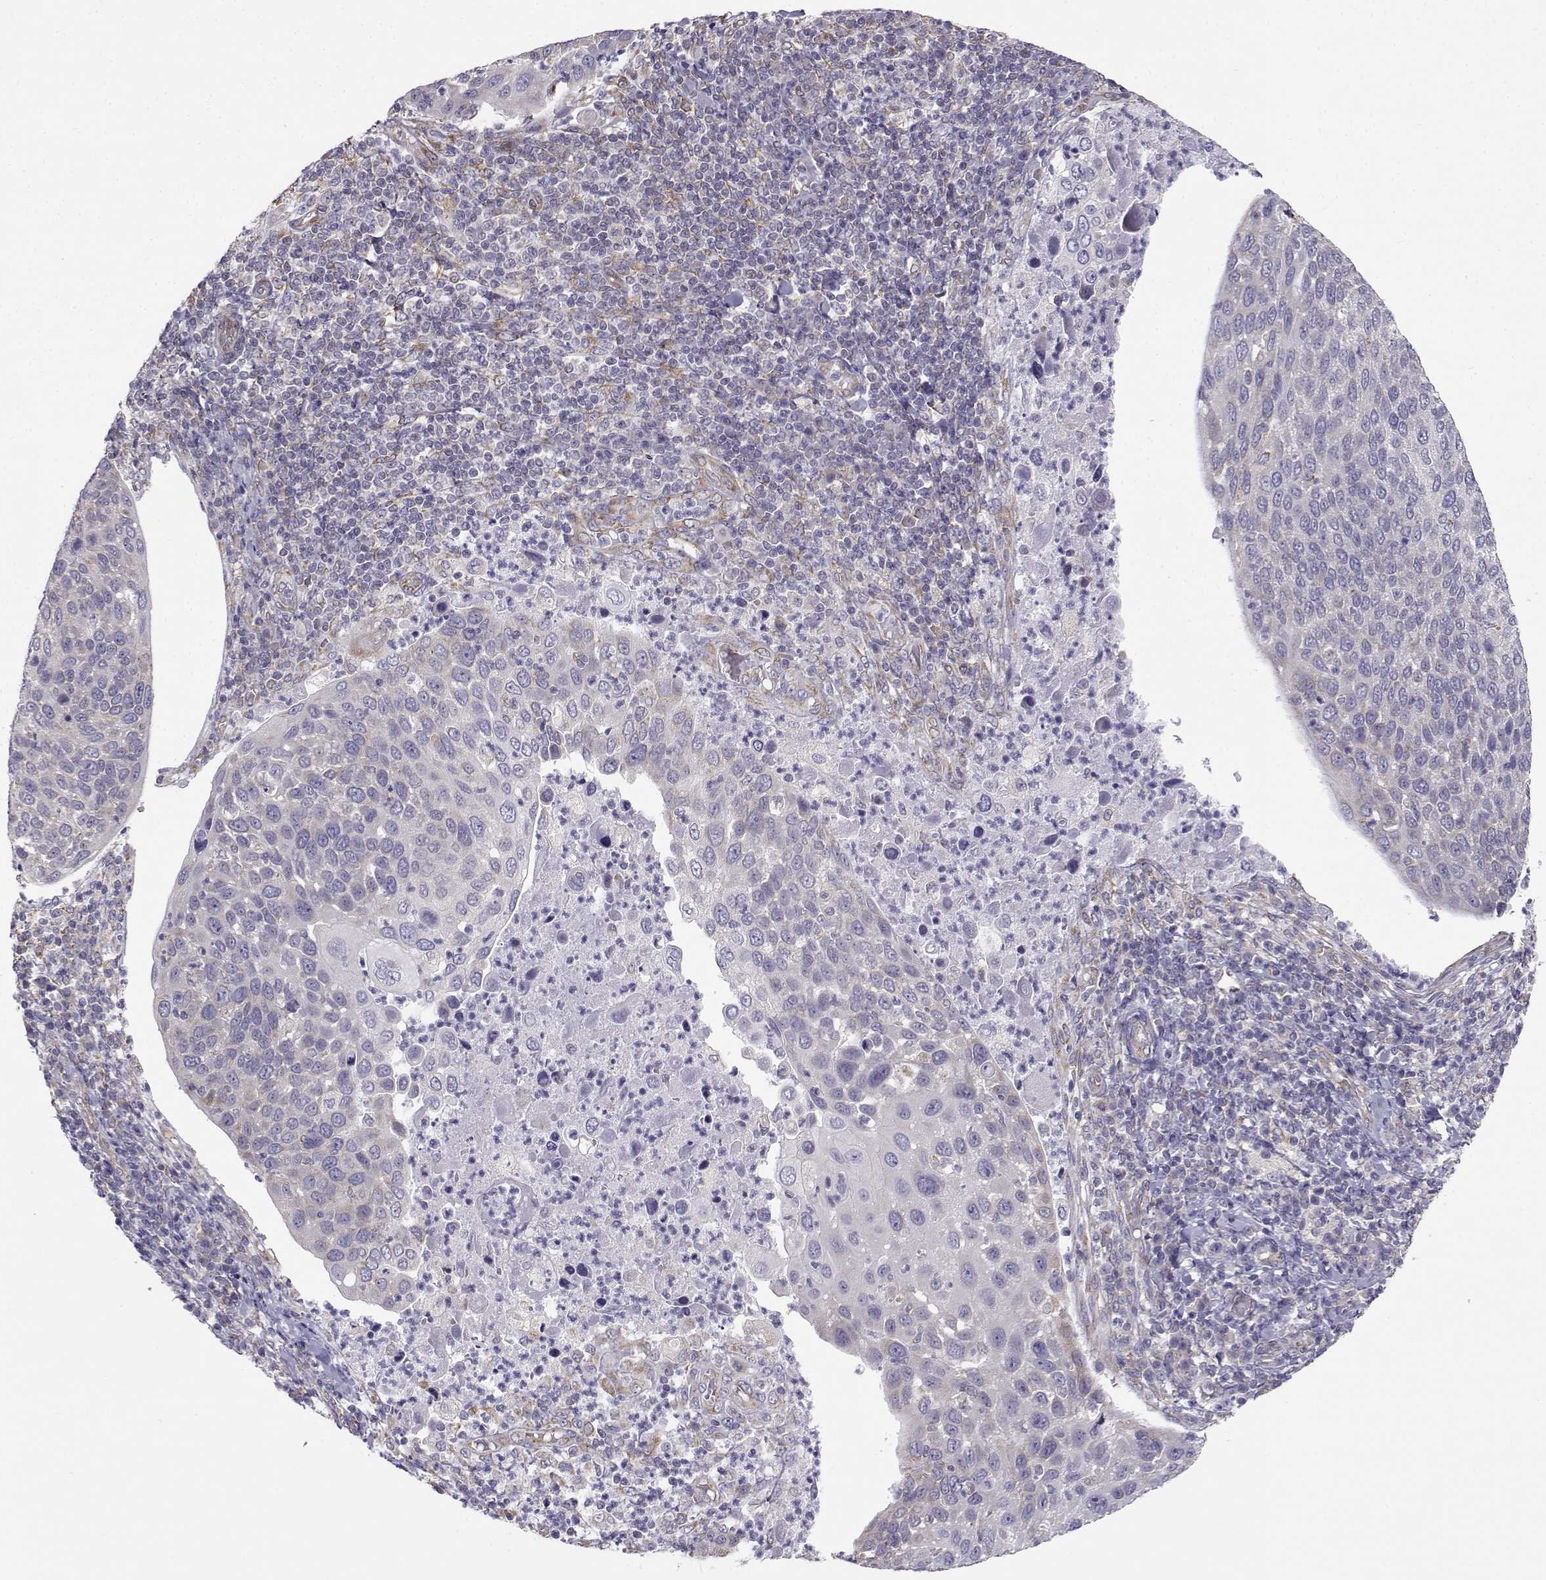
{"staining": {"intensity": "negative", "quantity": "none", "location": "none"}, "tissue": "cervical cancer", "cell_type": "Tumor cells", "image_type": "cancer", "snomed": [{"axis": "morphology", "description": "Squamous cell carcinoma, NOS"}, {"axis": "topography", "description": "Cervix"}], "caption": "Immunohistochemistry (IHC) of squamous cell carcinoma (cervical) exhibits no expression in tumor cells.", "gene": "BEND6", "patient": {"sex": "female", "age": 54}}